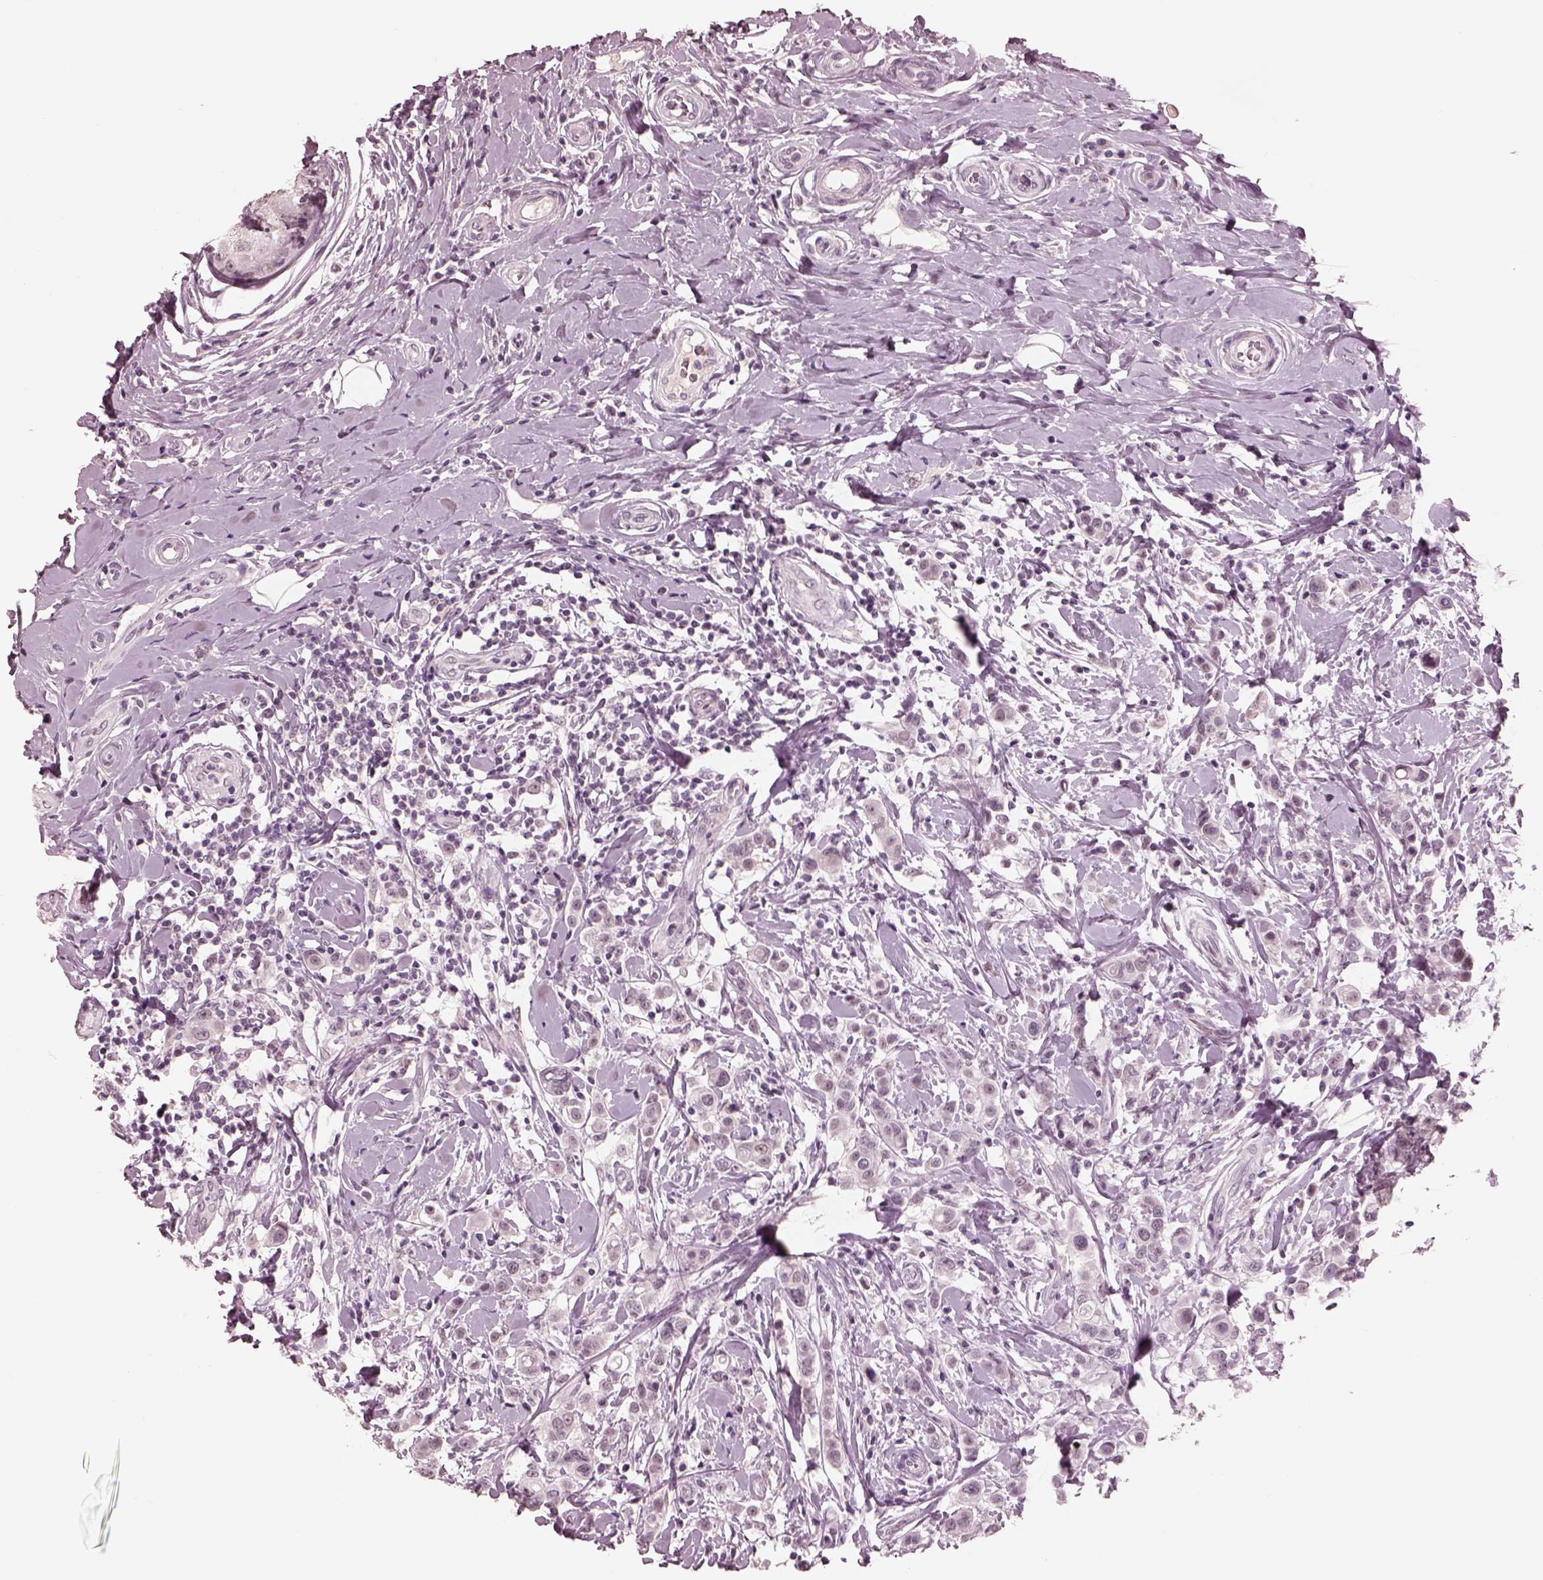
{"staining": {"intensity": "negative", "quantity": "none", "location": "none"}, "tissue": "breast cancer", "cell_type": "Tumor cells", "image_type": "cancer", "snomed": [{"axis": "morphology", "description": "Duct carcinoma"}, {"axis": "topography", "description": "Breast"}], "caption": "High magnification brightfield microscopy of breast cancer (intraductal carcinoma) stained with DAB (3,3'-diaminobenzidine) (brown) and counterstained with hematoxylin (blue): tumor cells show no significant positivity. (Immunohistochemistry, brightfield microscopy, high magnification).", "gene": "GARIN4", "patient": {"sex": "female", "age": 27}}